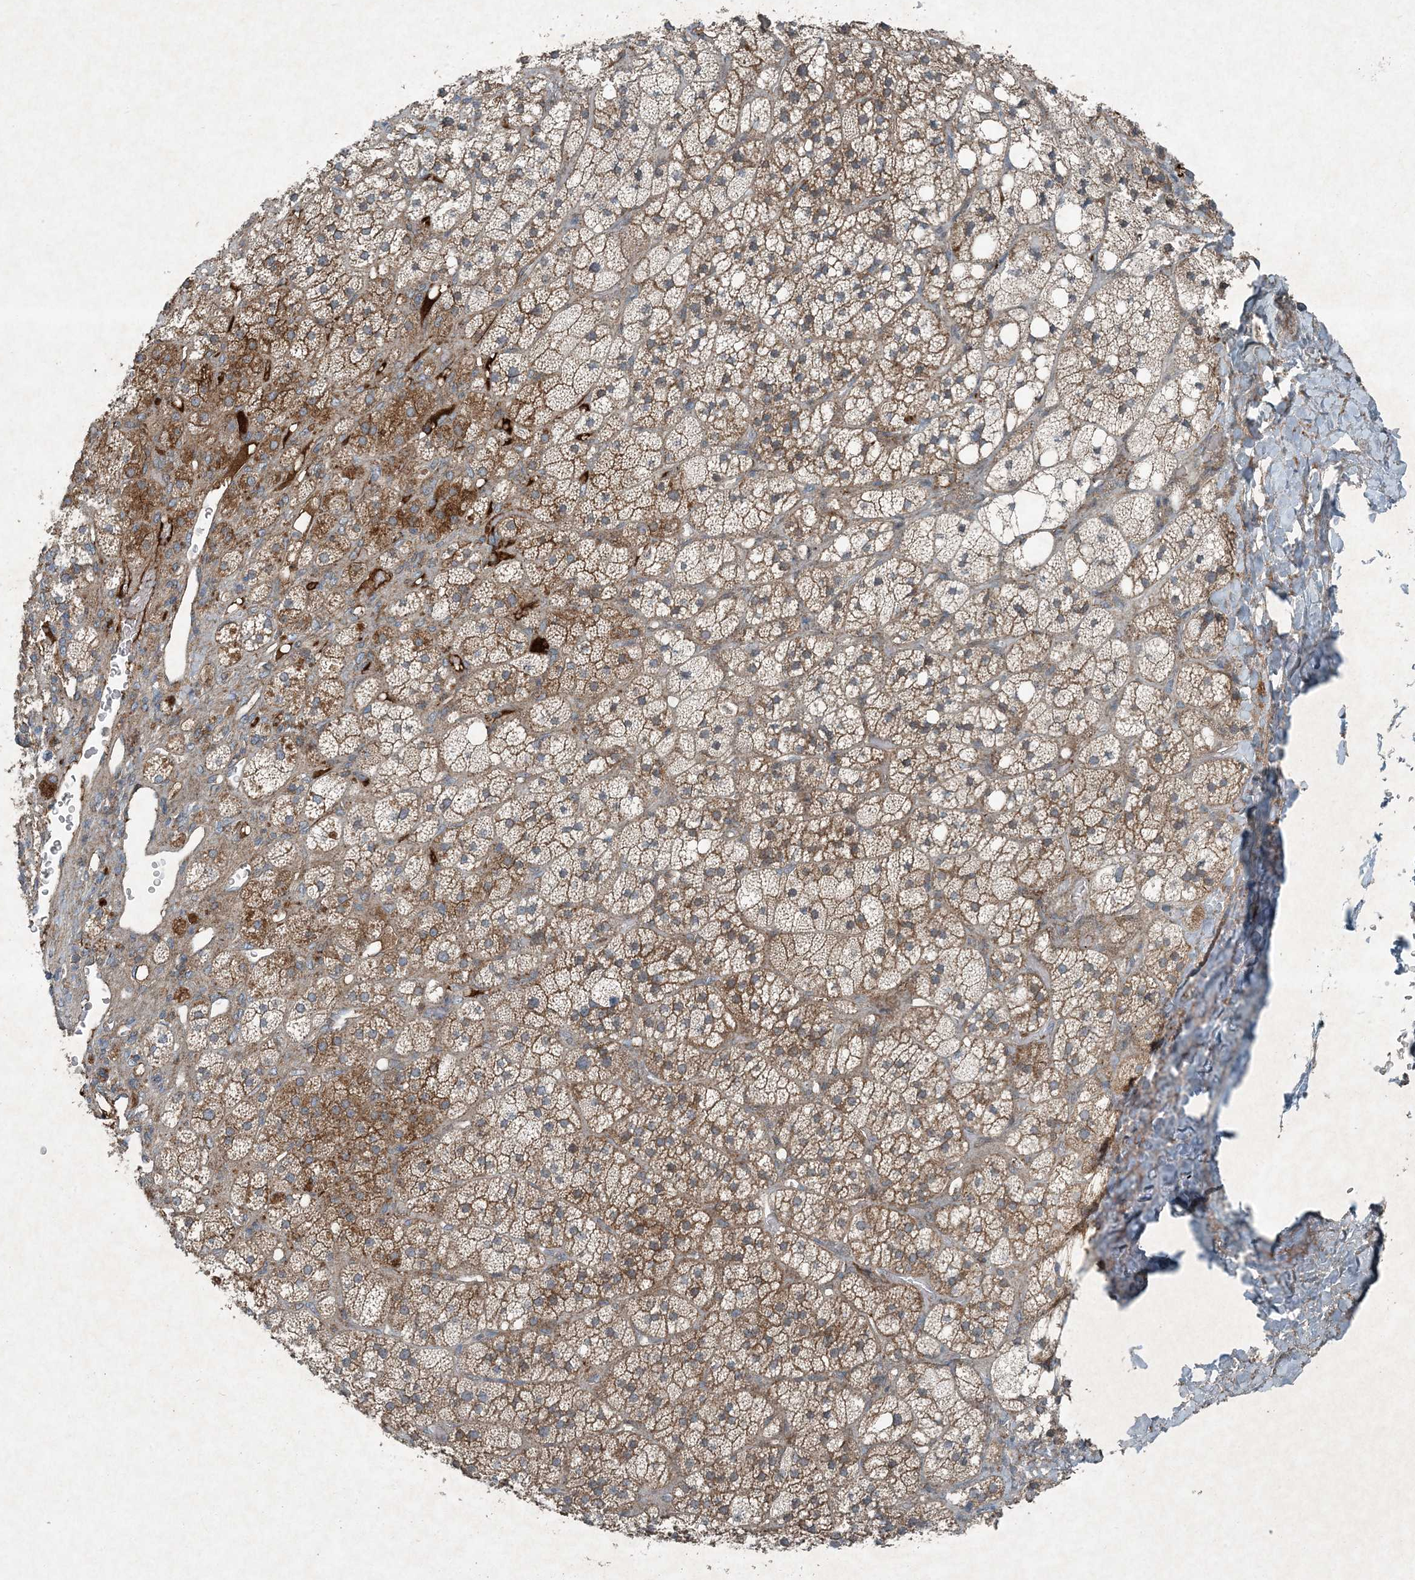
{"staining": {"intensity": "strong", "quantity": ">75%", "location": "cytoplasmic/membranous"}, "tissue": "adrenal gland", "cell_type": "Glandular cells", "image_type": "normal", "snomed": [{"axis": "morphology", "description": "Normal tissue, NOS"}, {"axis": "topography", "description": "Adrenal gland"}], "caption": "Adrenal gland stained with a brown dye demonstrates strong cytoplasmic/membranous positive positivity in approximately >75% of glandular cells.", "gene": "APOM", "patient": {"sex": "male", "age": 61}}